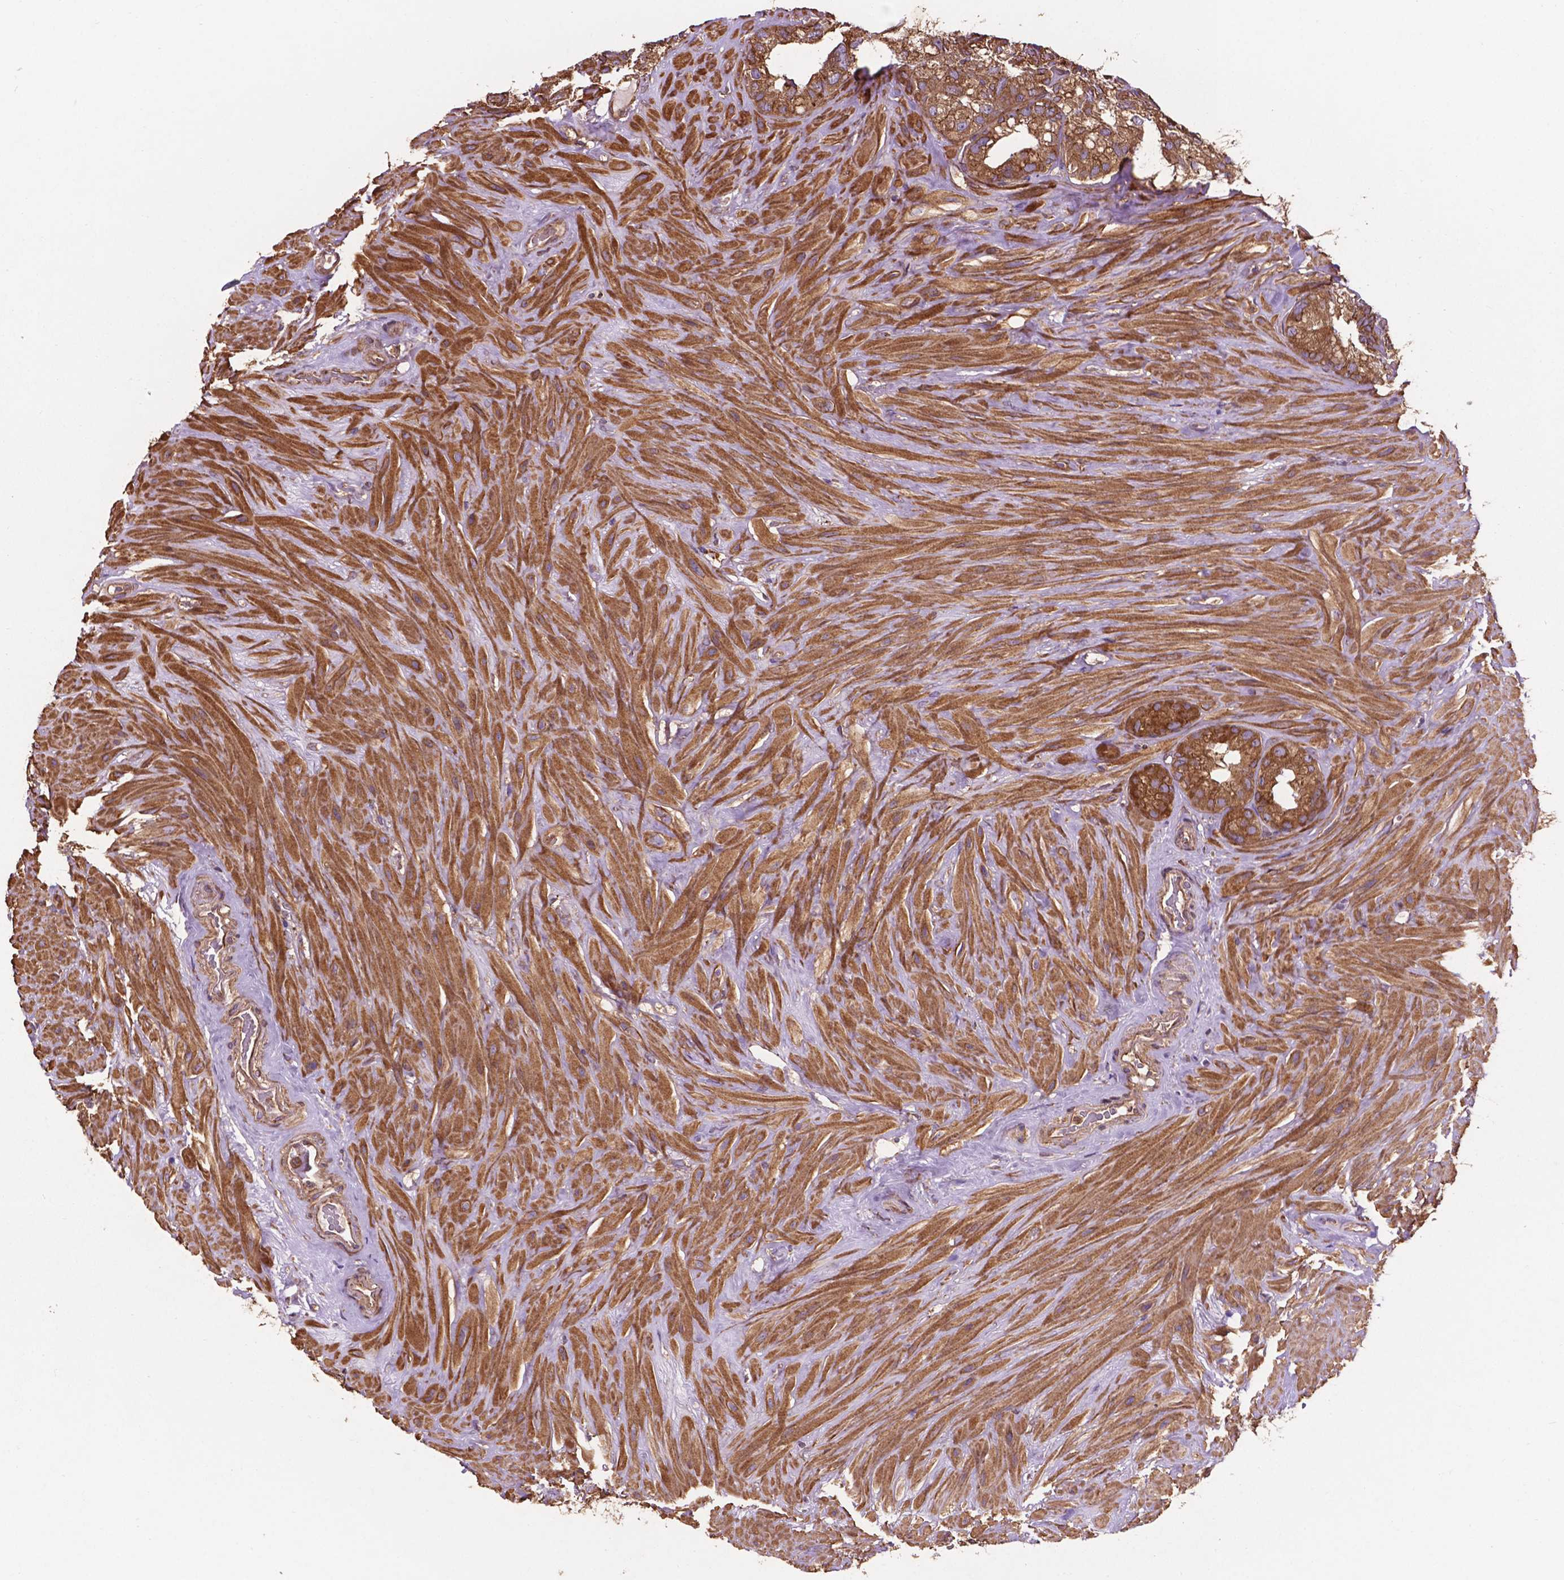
{"staining": {"intensity": "moderate", "quantity": ">75%", "location": "cytoplasmic/membranous"}, "tissue": "seminal vesicle", "cell_type": "Glandular cells", "image_type": "normal", "snomed": [{"axis": "morphology", "description": "Normal tissue, NOS"}, {"axis": "topography", "description": "Seminal veicle"}], "caption": "Protein expression analysis of unremarkable seminal vesicle demonstrates moderate cytoplasmic/membranous expression in approximately >75% of glandular cells.", "gene": "CCDC71L", "patient": {"sex": "male", "age": 60}}